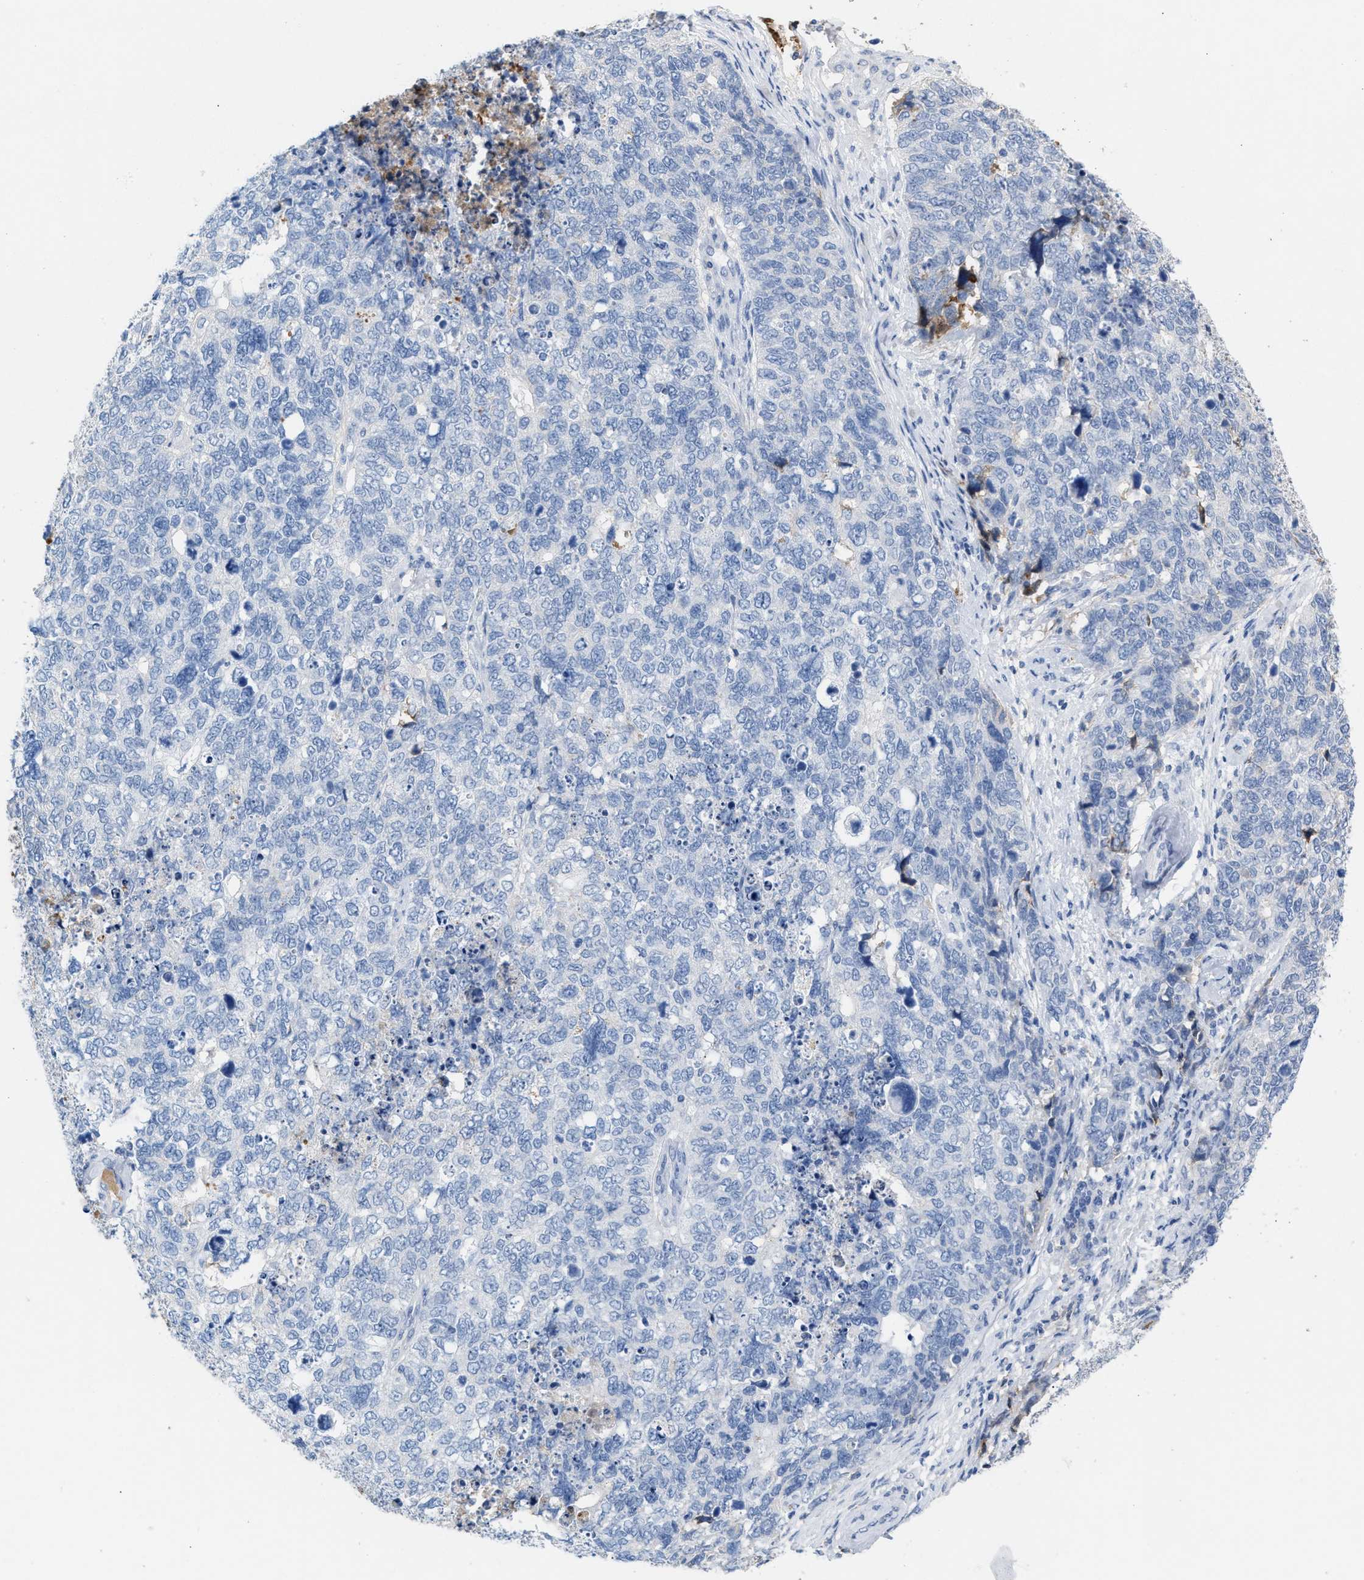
{"staining": {"intensity": "negative", "quantity": "none", "location": "none"}, "tissue": "cervical cancer", "cell_type": "Tumor cells", "image_type": "cancer", "snomed": [{"axis": "morphology", "description": "Squamous cell carcinoma, NOS"}, {"axis": "topography", "description": "Cervix"}], "caption": "DAB (3,3'-diaminobenzidine) immunohistochemical staining of cervical squamous cell carcinoma demonstrates no significant staining in tumor cells.", "gene": "APOH", "patient": {"sex": "female", "age": 63}}